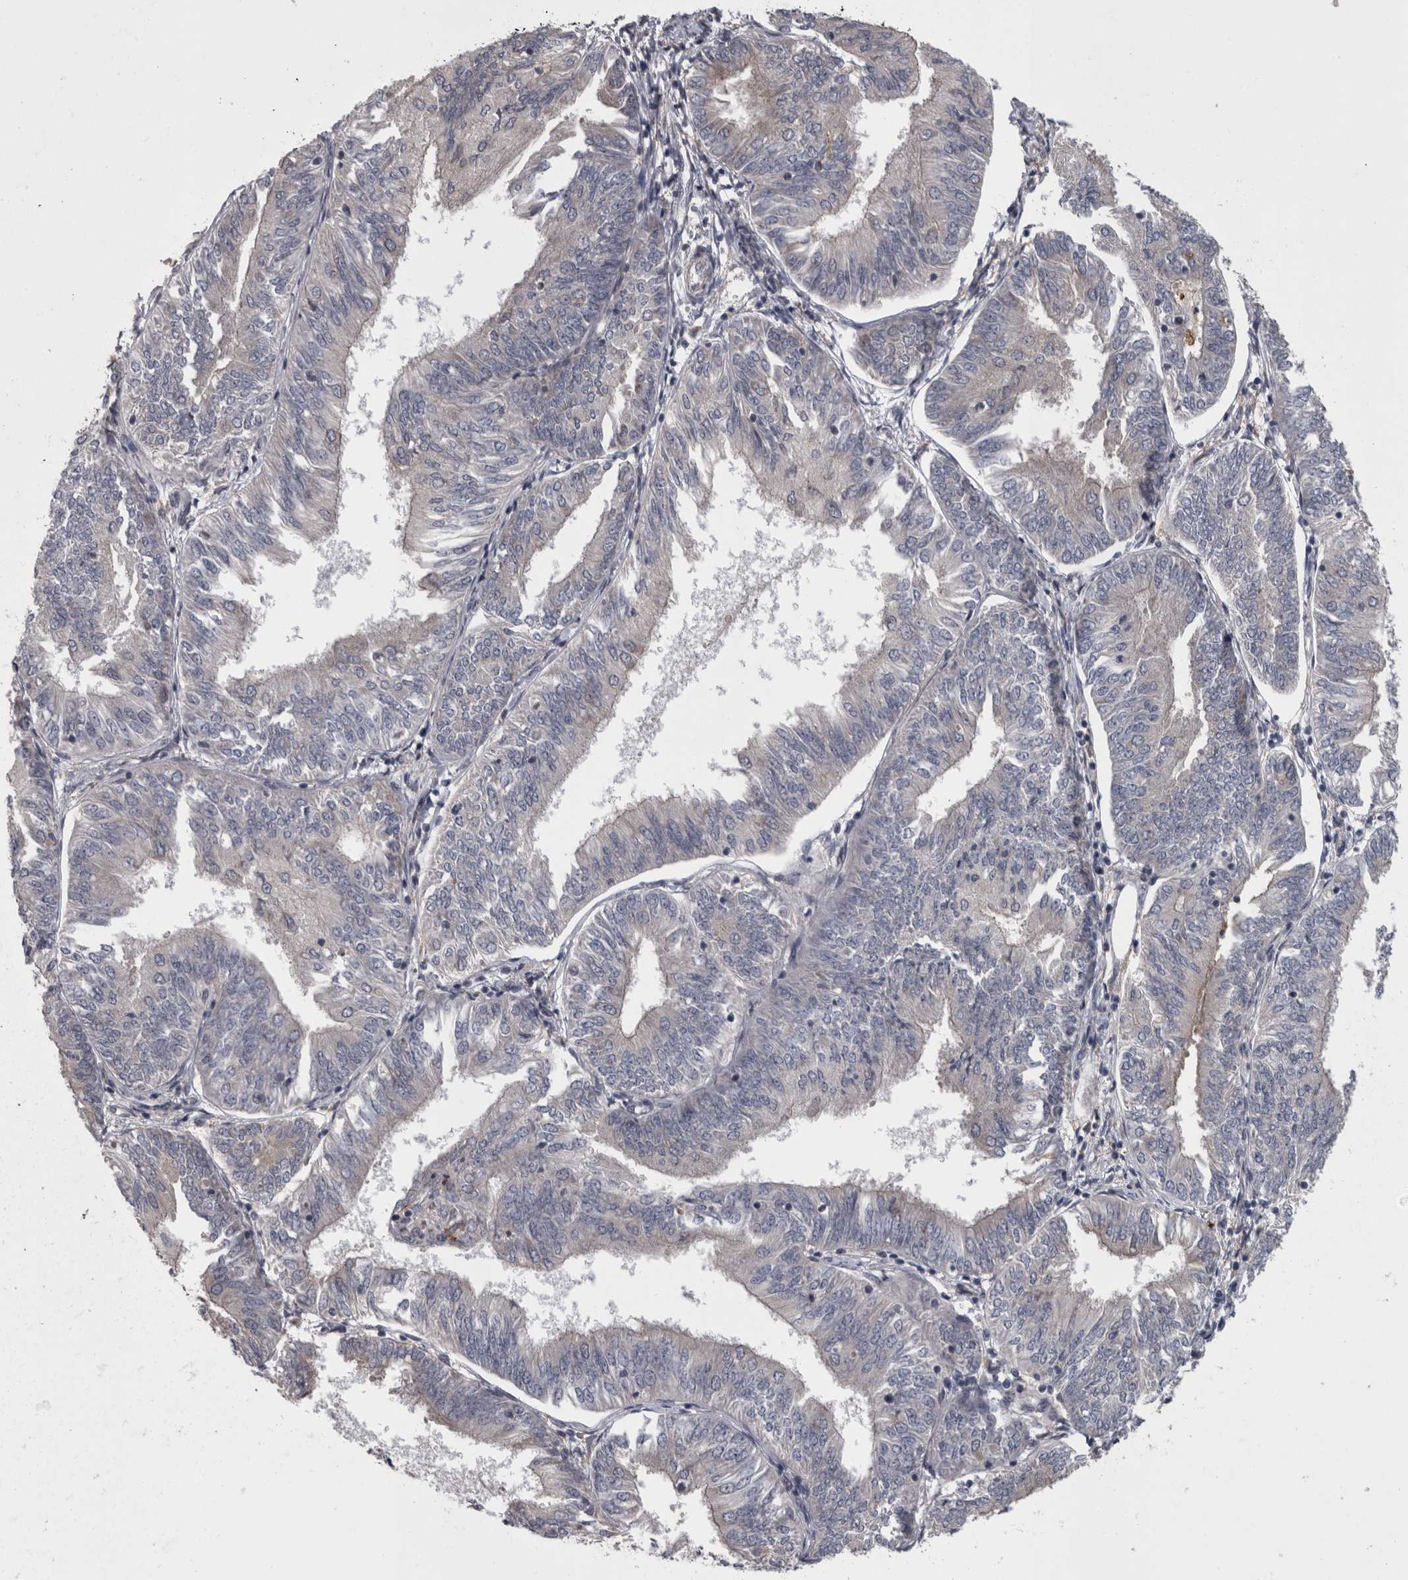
{"staining": {"intensity": "negative", "quantity": "none", "location": "none"}, "tissue": "endometrial cancer", "cell_type": "Tumor cells", "image_type": "cancer", "snomed": [{"axis": "morphology", "description": "Adenocarcinoma, NOS"}, {"axis": "topography", "description": "Endometrium"}], "caption": "The histopathology image exhibits no significant positivity in tumor cells of endometrial cancer. Nuclei are stained in blue.", "gene": "PRKCI", "patient": {"sex": "female", "age": 58}}